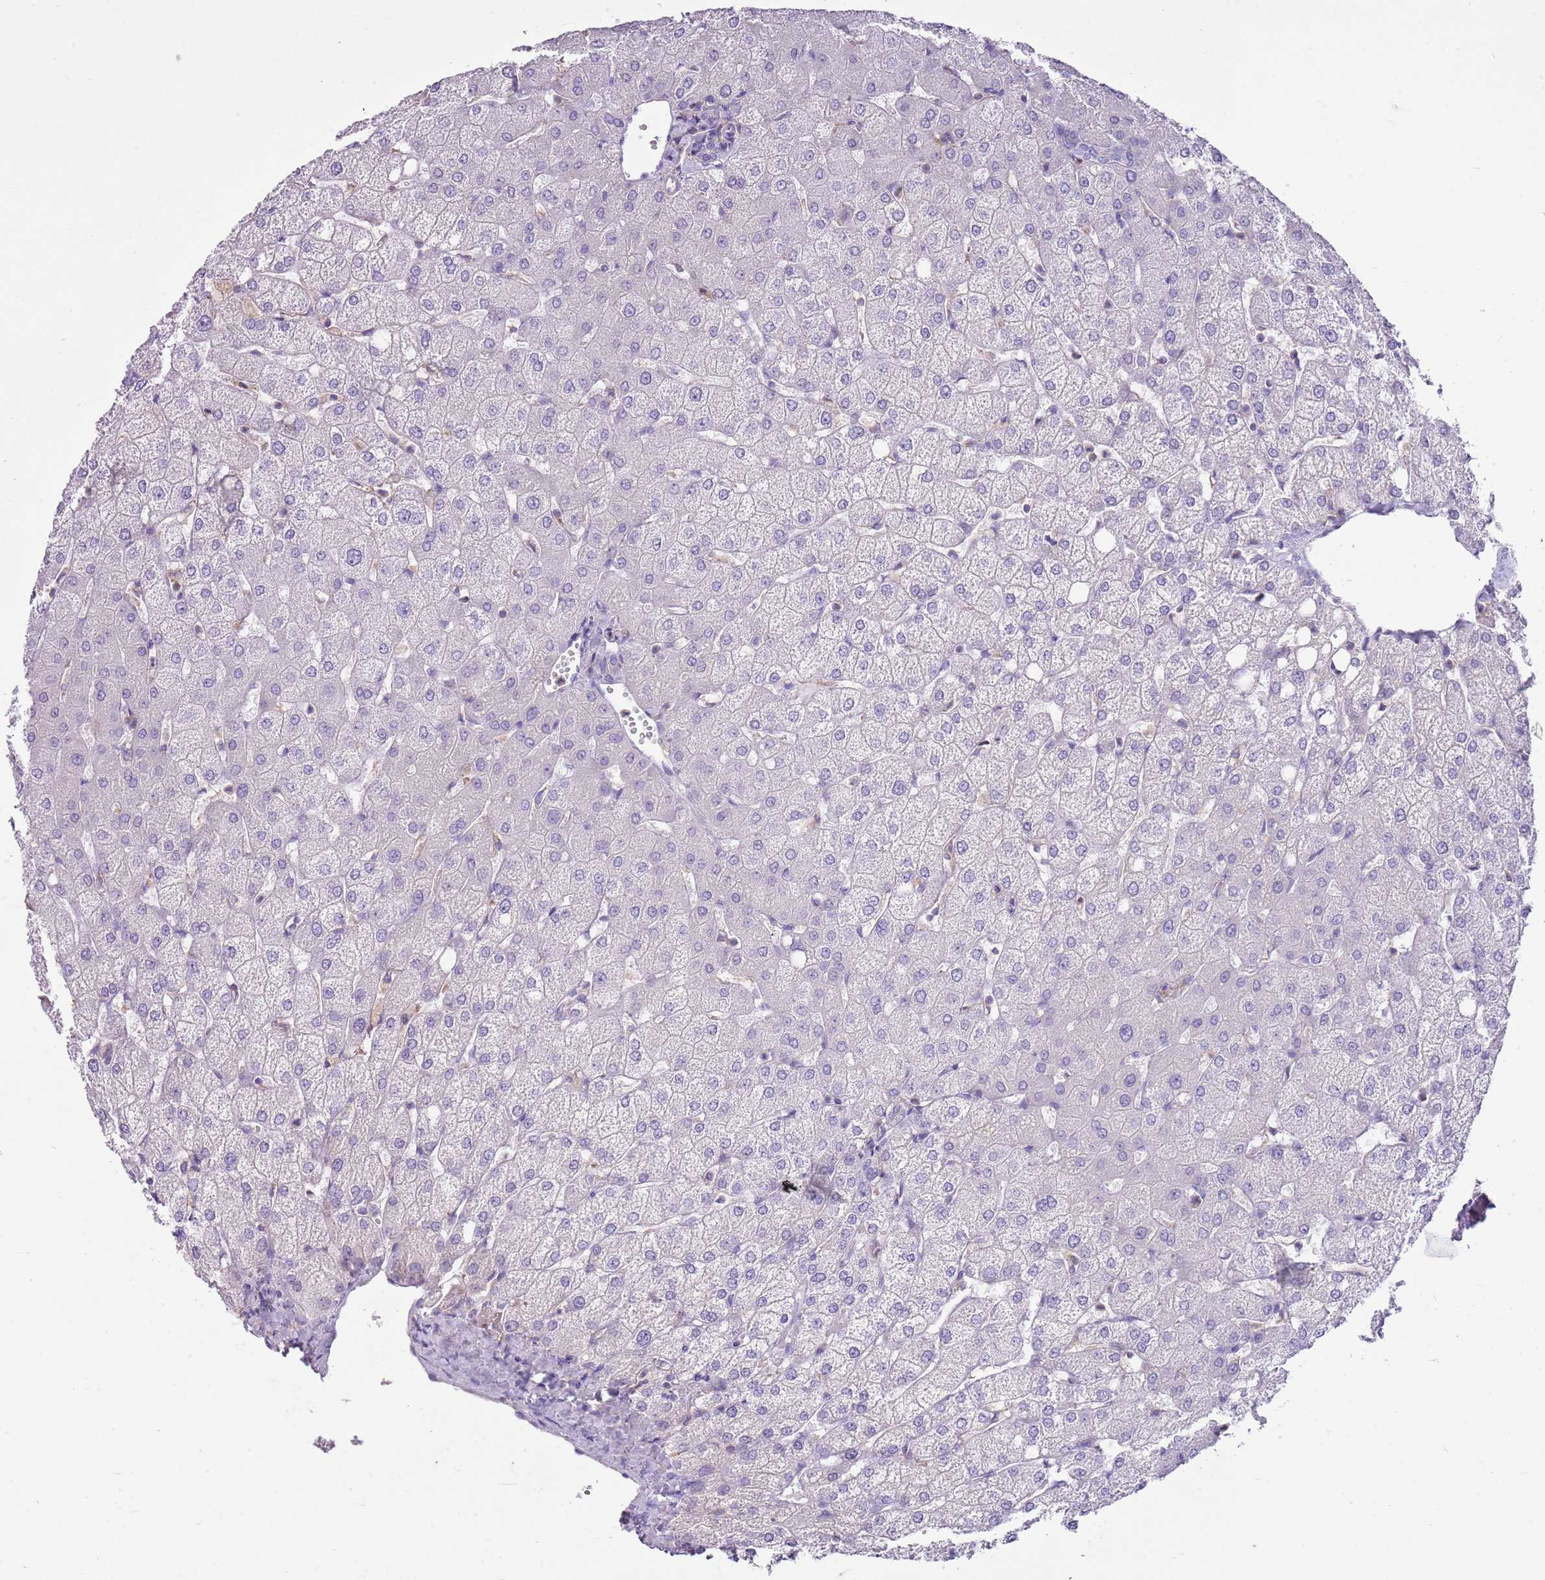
{"staining": {"intensity": "negative", "quantity": "none", "location": "none"}, "tissue": "liver", "cell_type": "Cholangiocytes", "image_type": "normal", "snomed": [{"axis": "morphology", "description": "Normal tissue, NOS"}, {"axis": "topography", "description": "Liver"}], "caption": "The photomicrograph reveals no staining of cholangiocytes in benign liver.", "gene": "CNPPD1", "patient": {"sex": "female", "age": 54}}